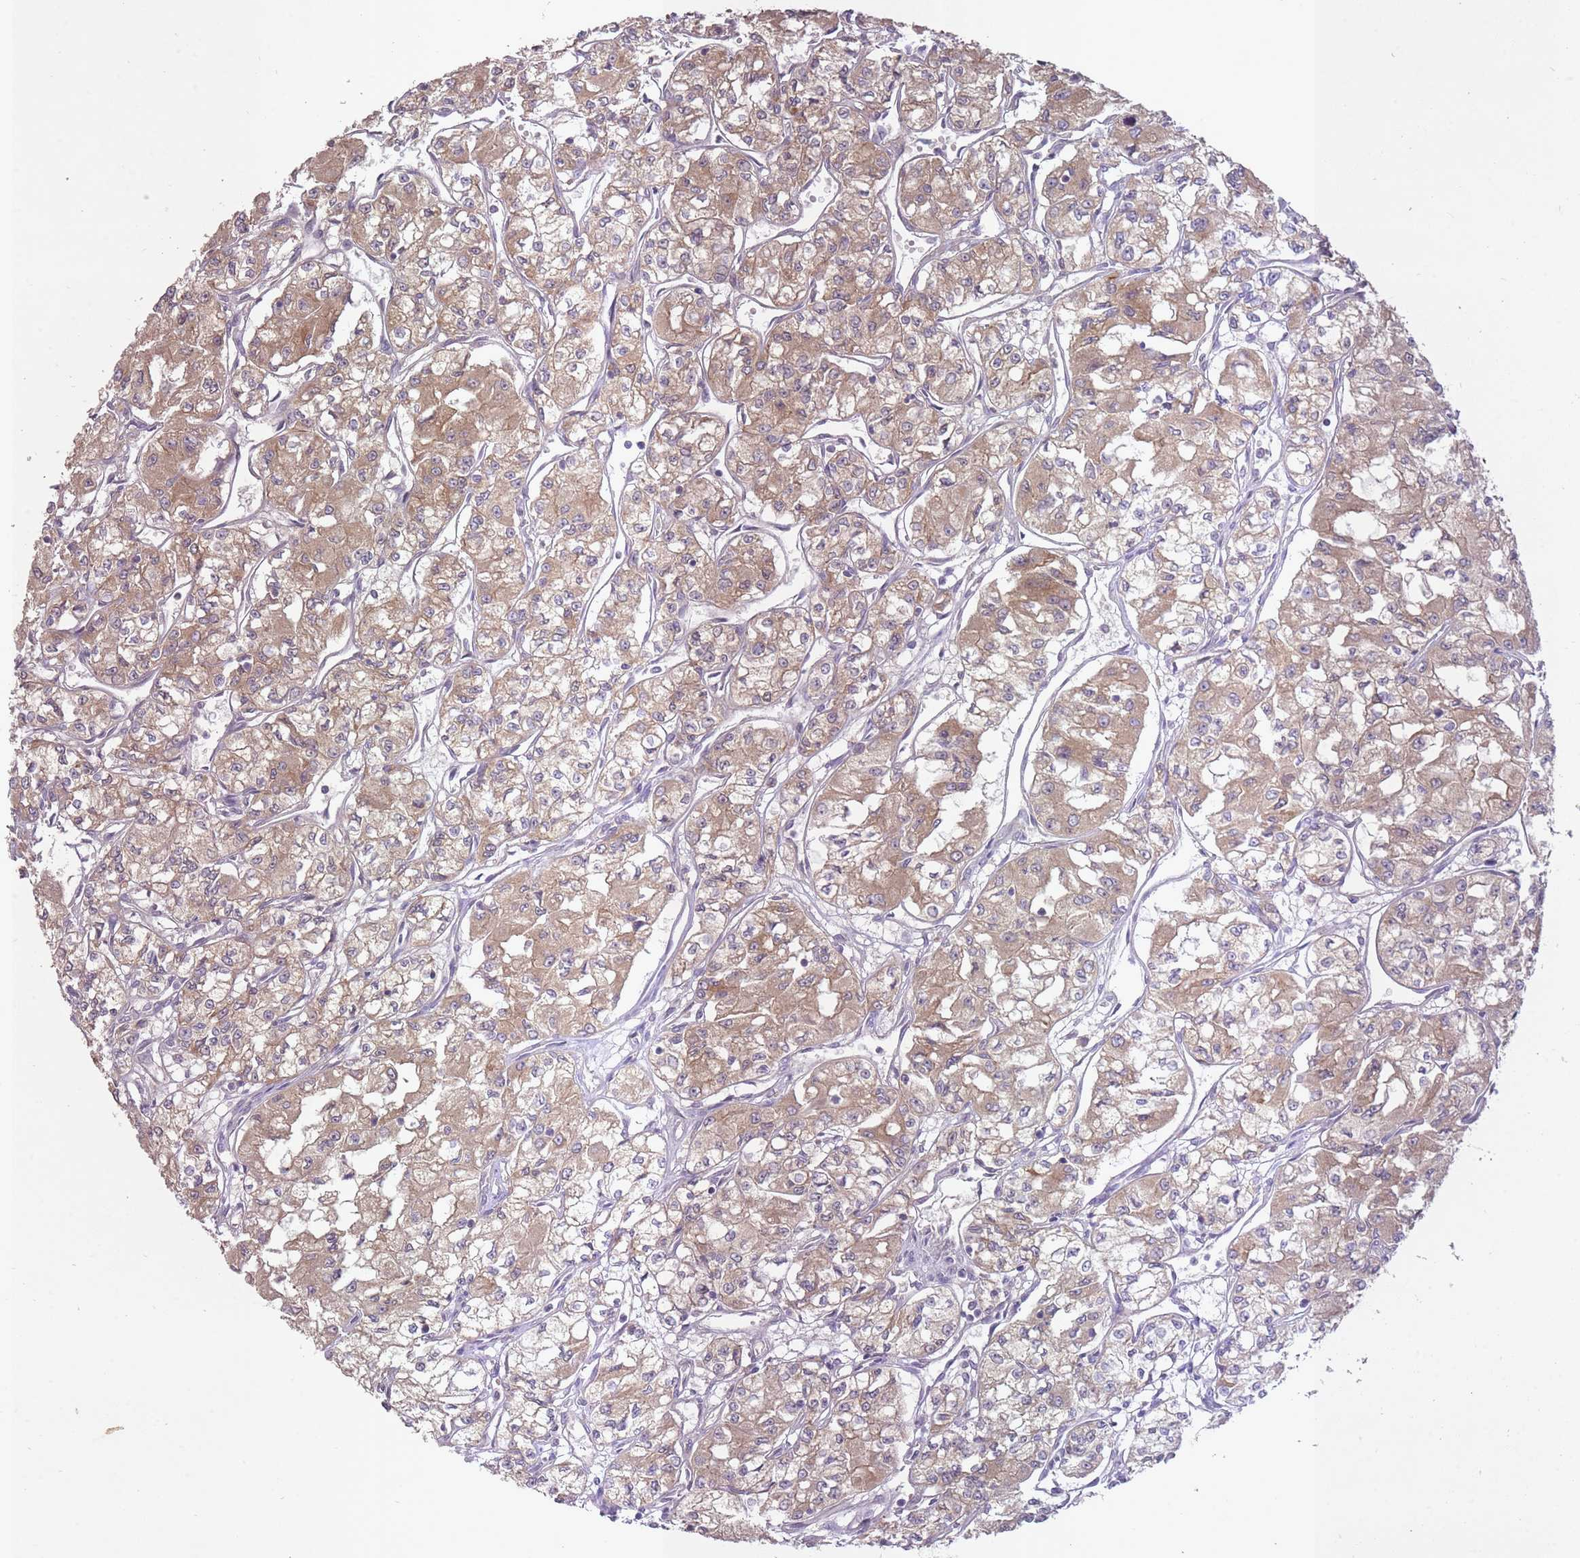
{"staining": {"intensity": "moderate", "quantity": ">75%", "location": "cytoplasmic/membranous"}, "tissue": "renal cancer", "cell_type": "Tumor cells", "image_type": "cancer", "snomed": [{"axis": "morphology", "description": "Adenocarcinoma, NOS"}, {"axis": "topography", "description": "Kidney"}], "caption": "Protein staining by immunohistochemistry shows moderate cytoplasmic/membranous positivity in about >75% of tumor cells in renal cancer (adenocarcinoma).", "gene": "LRATD2", "patient": {"sex": "male", "age": 59}}